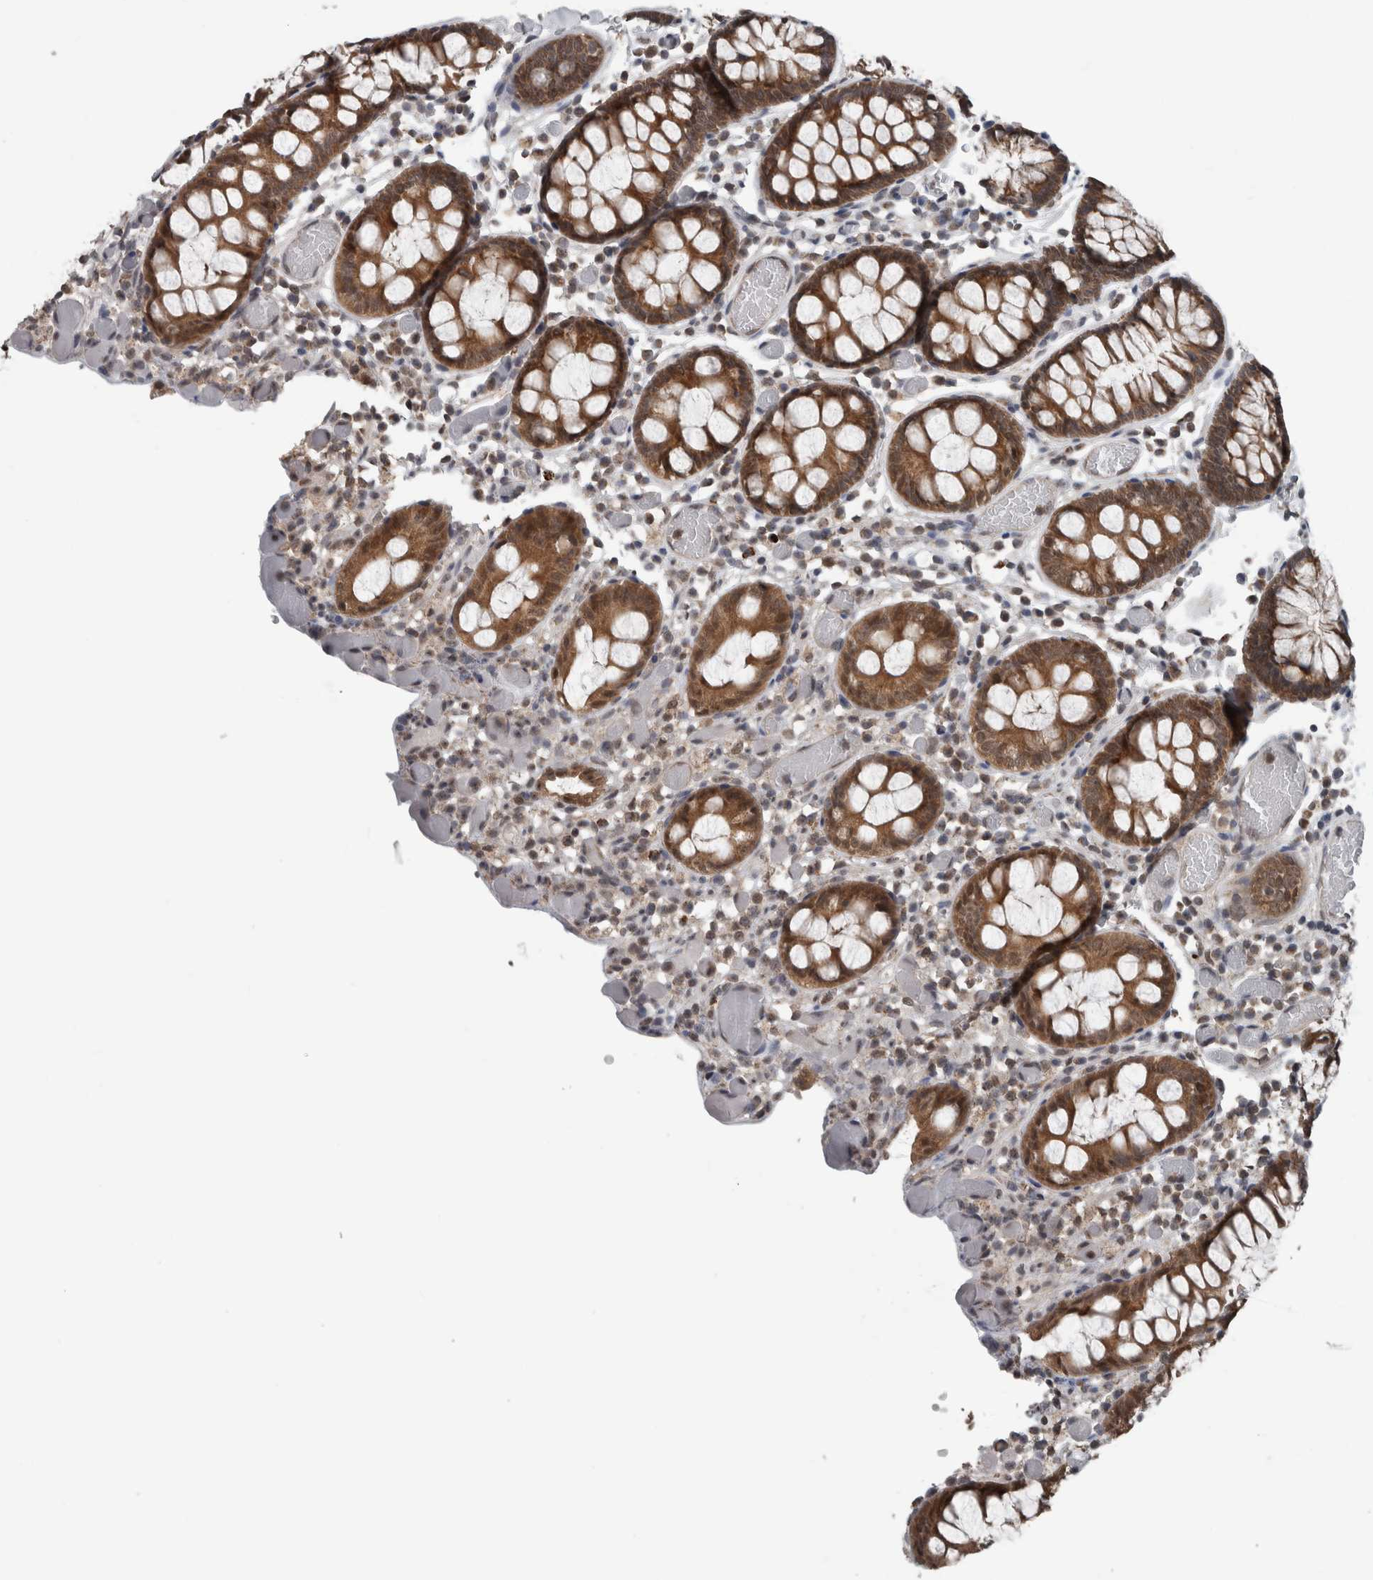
{"staining": {"intensity": "moderate", "quantity": ">75%", "location": "cytoplasmic/membranous,nuclear"}, "tissue": "colon", "cell_type": "Endothelial cells", "image_type": "normal", "snomed": [{"axis": "morphology", "description": "Normal tissue, NOS"}, {"axis": "topography", "description": "Colon"}], "caption": "High-power microscopy captured an IHC micrograph of unremarkable colon, revealing moderate cytoplasmic/membranous,nuclear staining in approximately >75% of endothelial cells.", "gene": "ENY2", "patient": {"sex": "male", "age": 14}}